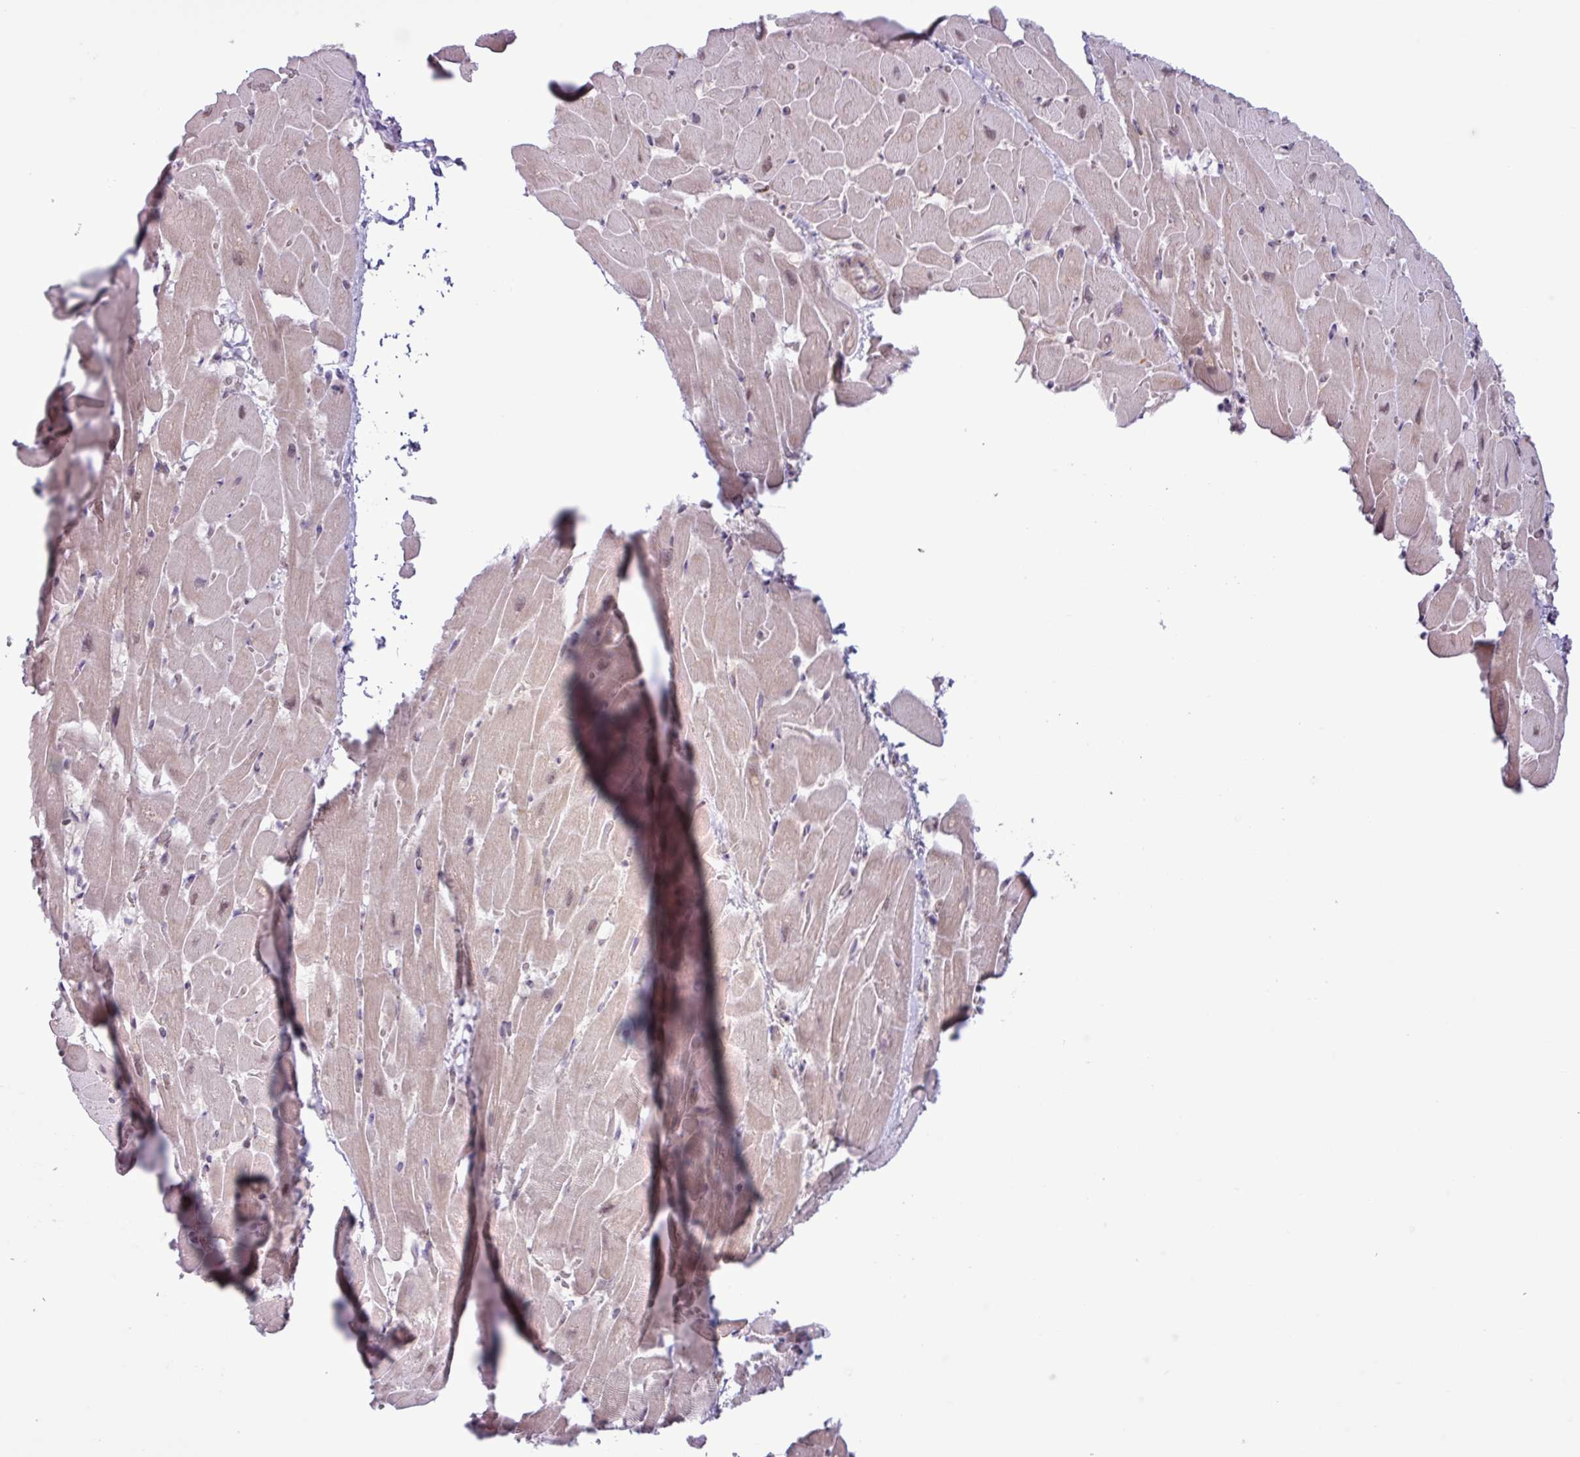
{"staining": {"intensity": "weak", "quantity": "25%-75%", "location": "nuclear"}, "tissue": "heart muscle", "cell_type": "Cardiomyocytes", "image_type": "normal", "snomed": [{"axis": "morphology", "description": "Normal tissue, NOS"}, {"axis": "topography", "description": "Heart"}], "caption": "Brown immunohistochemical staining in benign heart muscle shows weak nuclear positivity in approximately 25%-75% of cardiomyocytes. The protein of interest is stained brown, and the nuclei are stained in blue (DAB IHC with brightfield microscopy, high magnification).", "gene": "NOTCH2", "patient": {"sex": "male", "age": 37}}